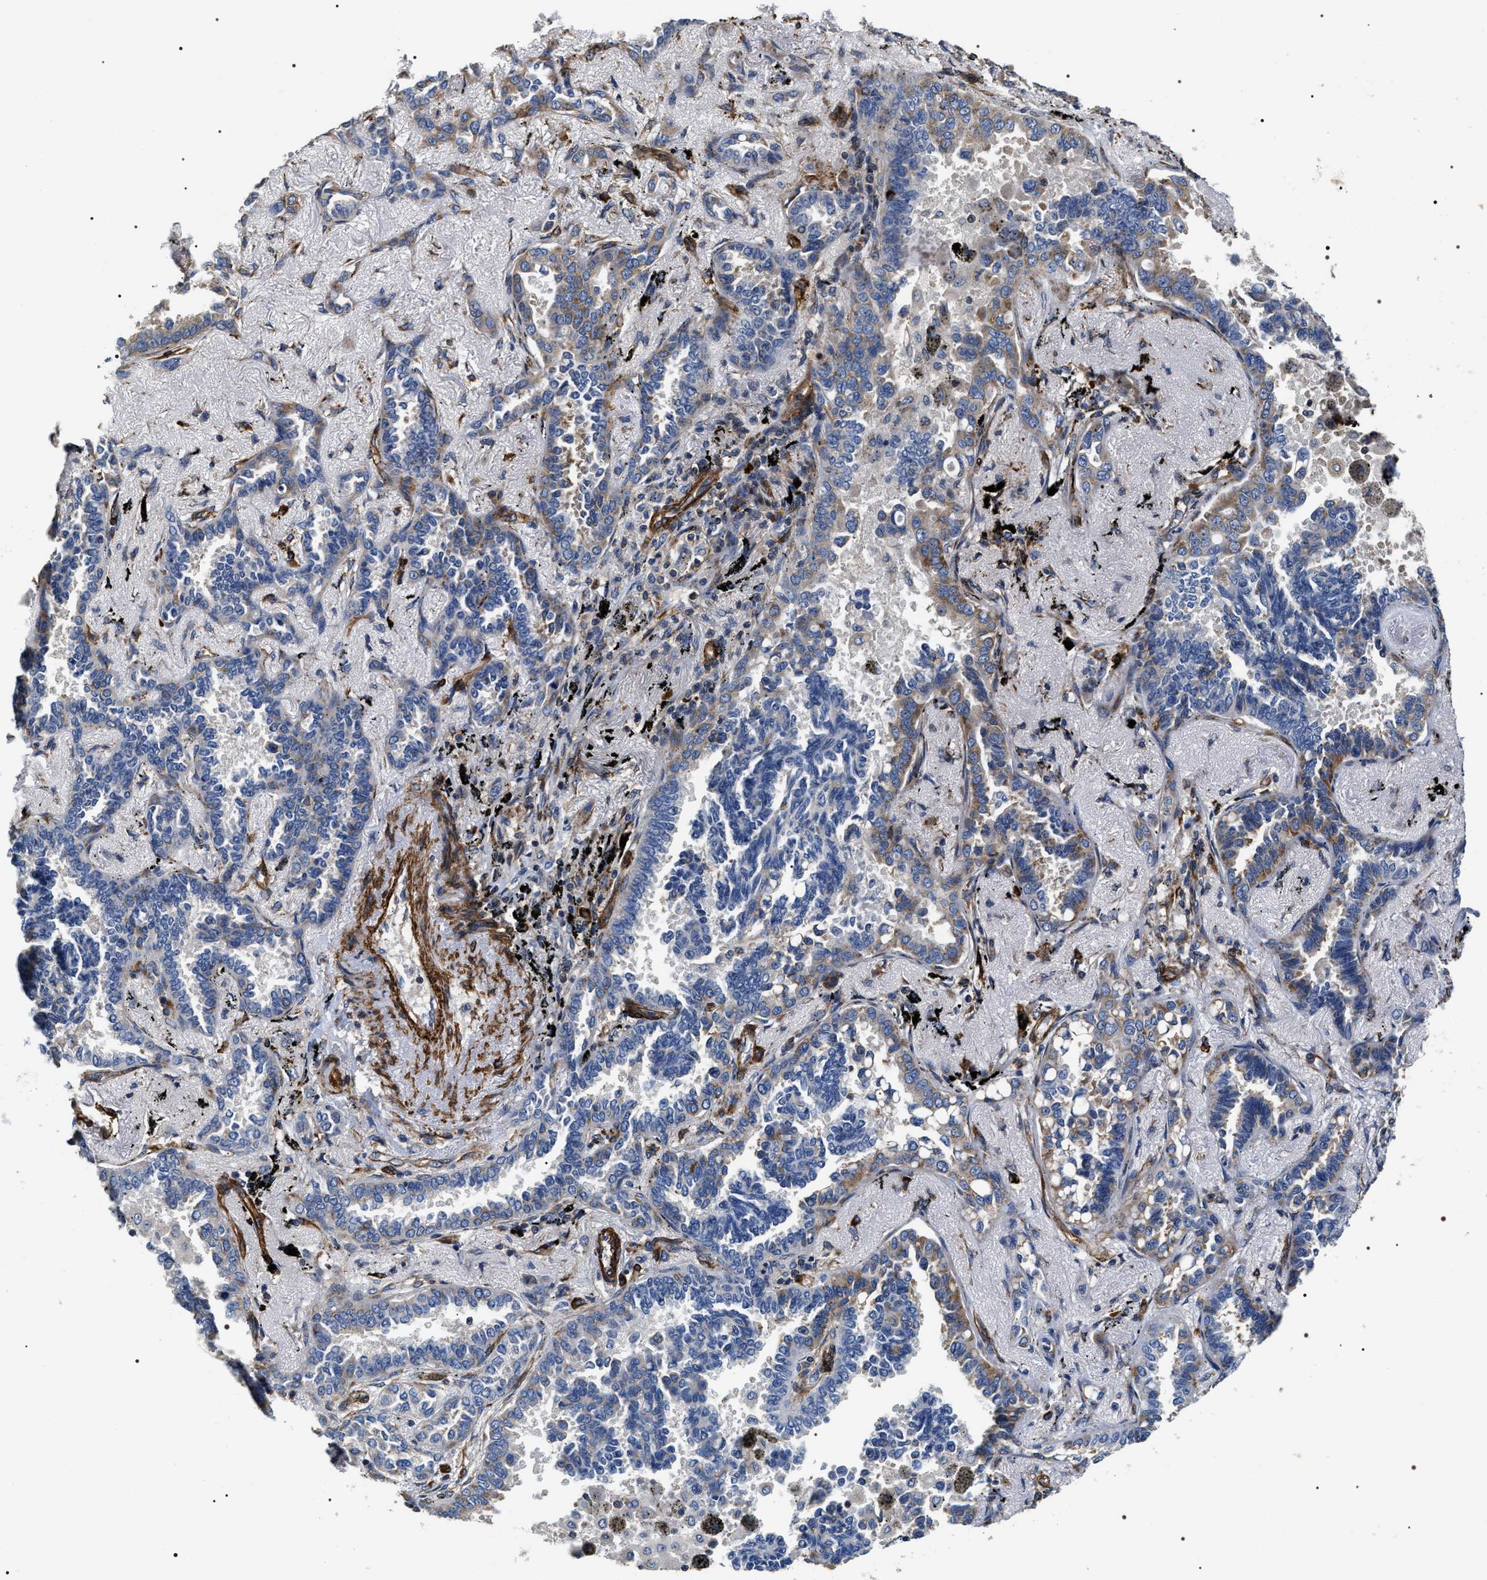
{"staining": {"intensity": "moderate", "quantity": "<25%", "location": "cytoplasmic/membranous"}, "tissue": "lung cancer", "cell_type": "Tumor cells", "image_type": "cancer", "snomed": [{"axis": "morphology", "description": "Adenocarcinoma, NOS"}, {"axis": "topography", "description": "Lung"}], "caption": "Lung adenocarcinoma was stained to show a protein in brown. There is low levels of moderate cytoplasmic/membranous expression in about <25% of tumor cells.", "gene": "ZC3HAV1L", "patient": {"sex": "male", "age": 59}}